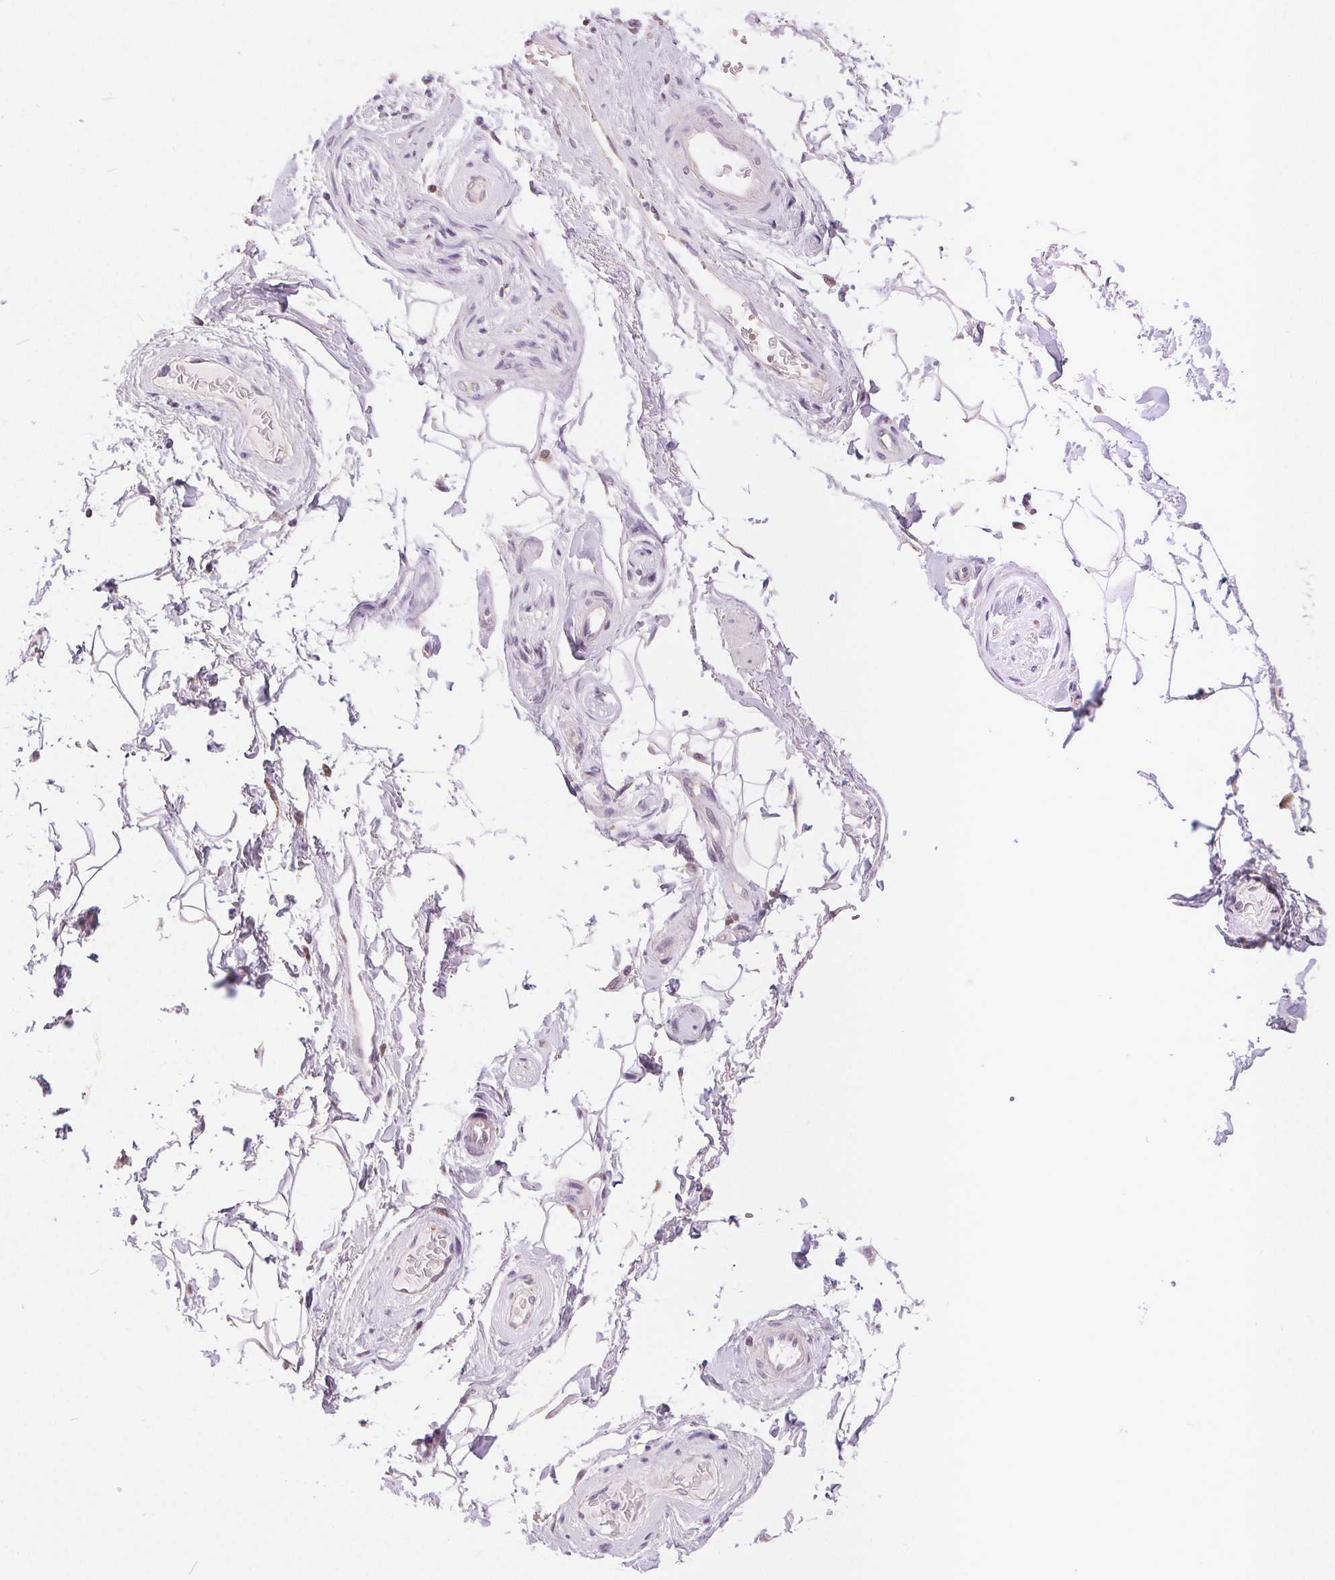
{"staining": {"intensity": "negative", "quantity": "none", "location": "none"}, "tissue": "adipose tissue", "cell_type": "Adipocytes", "image_type": "normal", "snomed": [{"axis": "morphology", "description": "Normal tissue, NOS"}, {"axis": "topography", "description": "Anal"}, {"axis": "topography", "description": "Peripheral nerve tissue"}], "caption": "Immunohistochemical staining of unremarkable adipose tissue reveals no significant expression in adipocytes. (Immunohistochemistry (ihc), brightfield microscopy, high magnification).", "gene": "POU2F2", "patient": {"sex": "male", "age": 51}}